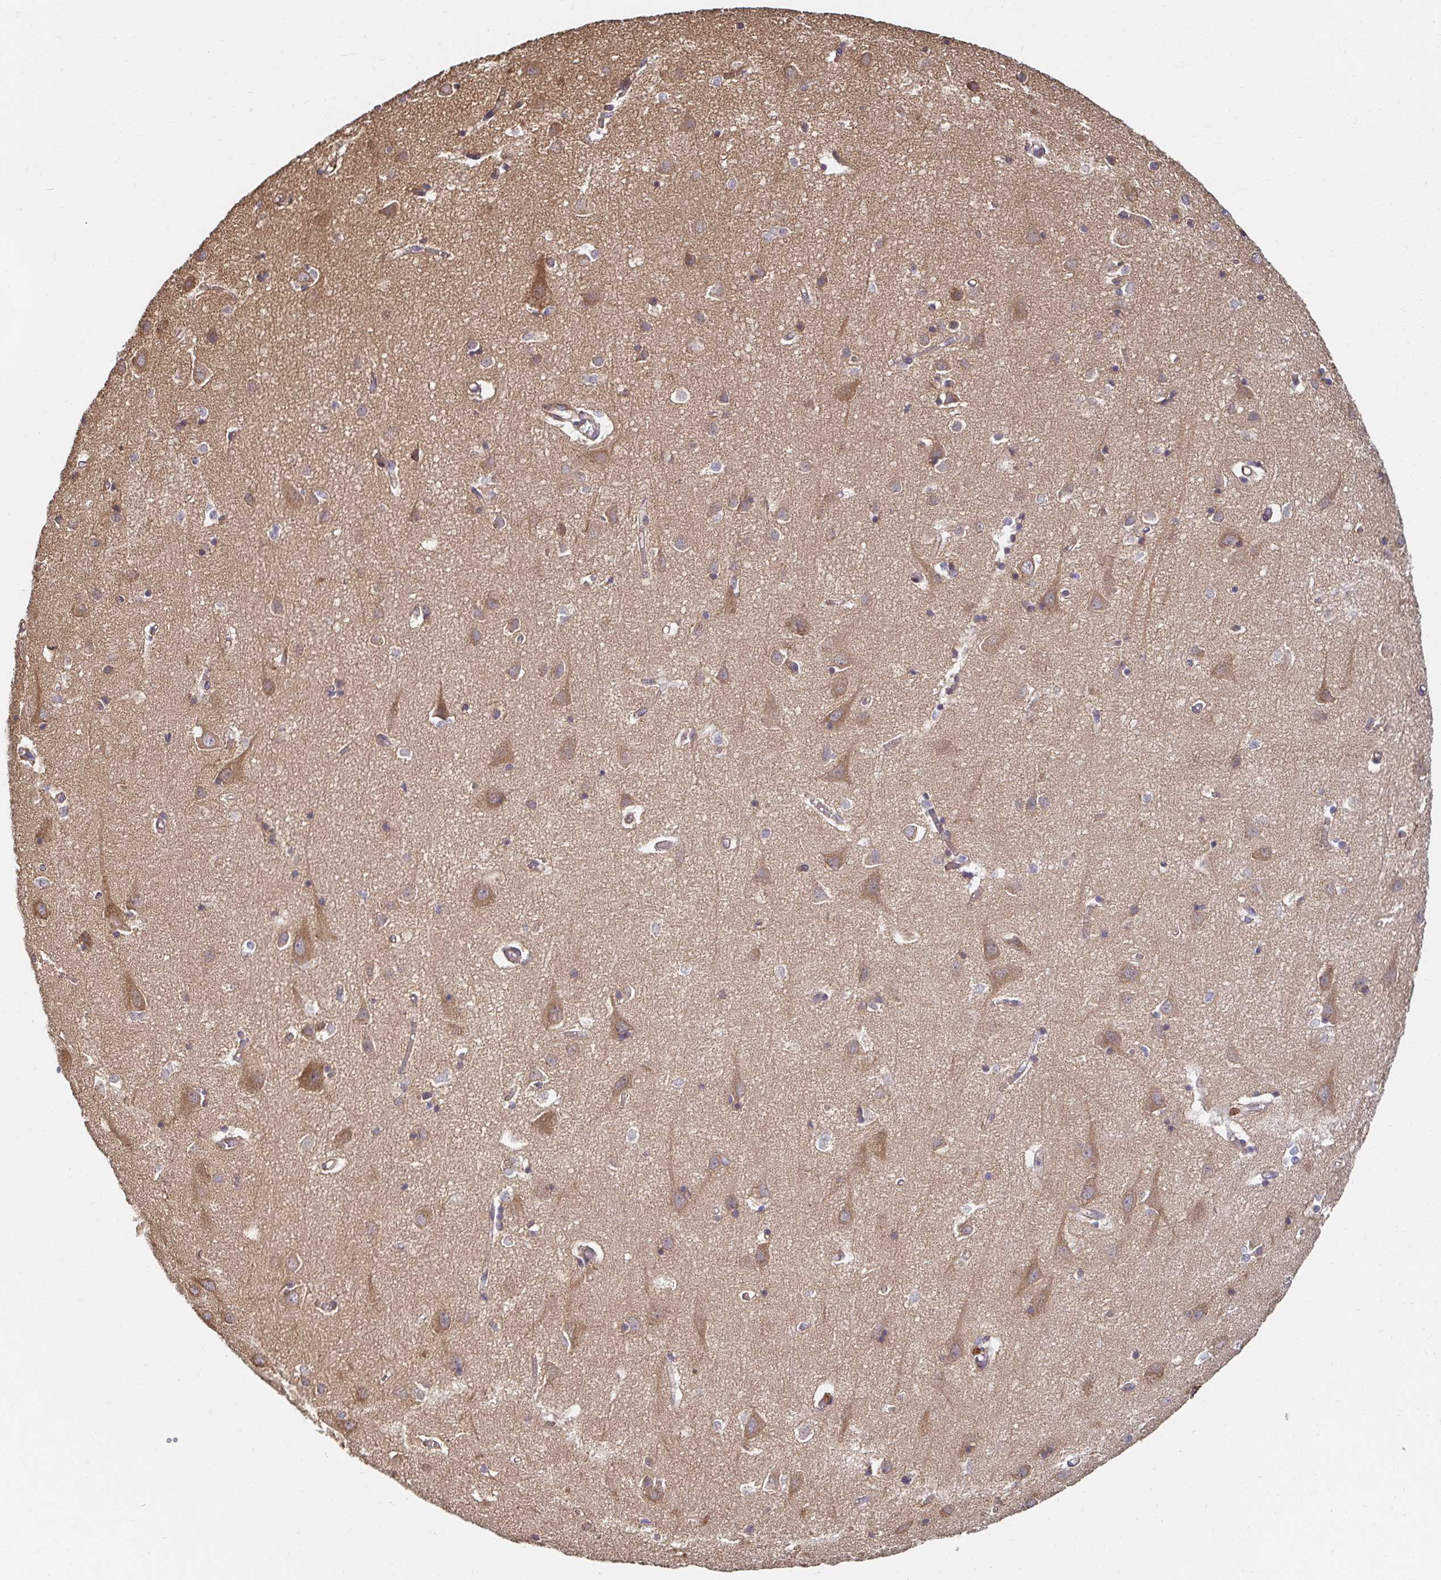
{"staining": {"intensity": "weak", "quantity": "25%-75%", "location": "cytoplasmic/membranous"}, "tissue": "cerebral cortex", "cell_type": "Endothelial cells", "image_type": "normal", "snomed": [{"axis": "morphology", "description": "Normal tissue, NOS"}, {"axis": "topography", "description": "Cerebral cortex"}], "caption": "DAB (3,3'-diaminobenzidine) immunohistochemical staining of normal human cerebral cortex reveals weak cytoplasmic/membranous protein expression in approximately 25%-75% of endothelial cells.", "gene": "APBB1", "patient": {"sex": "male", "age": 70}}